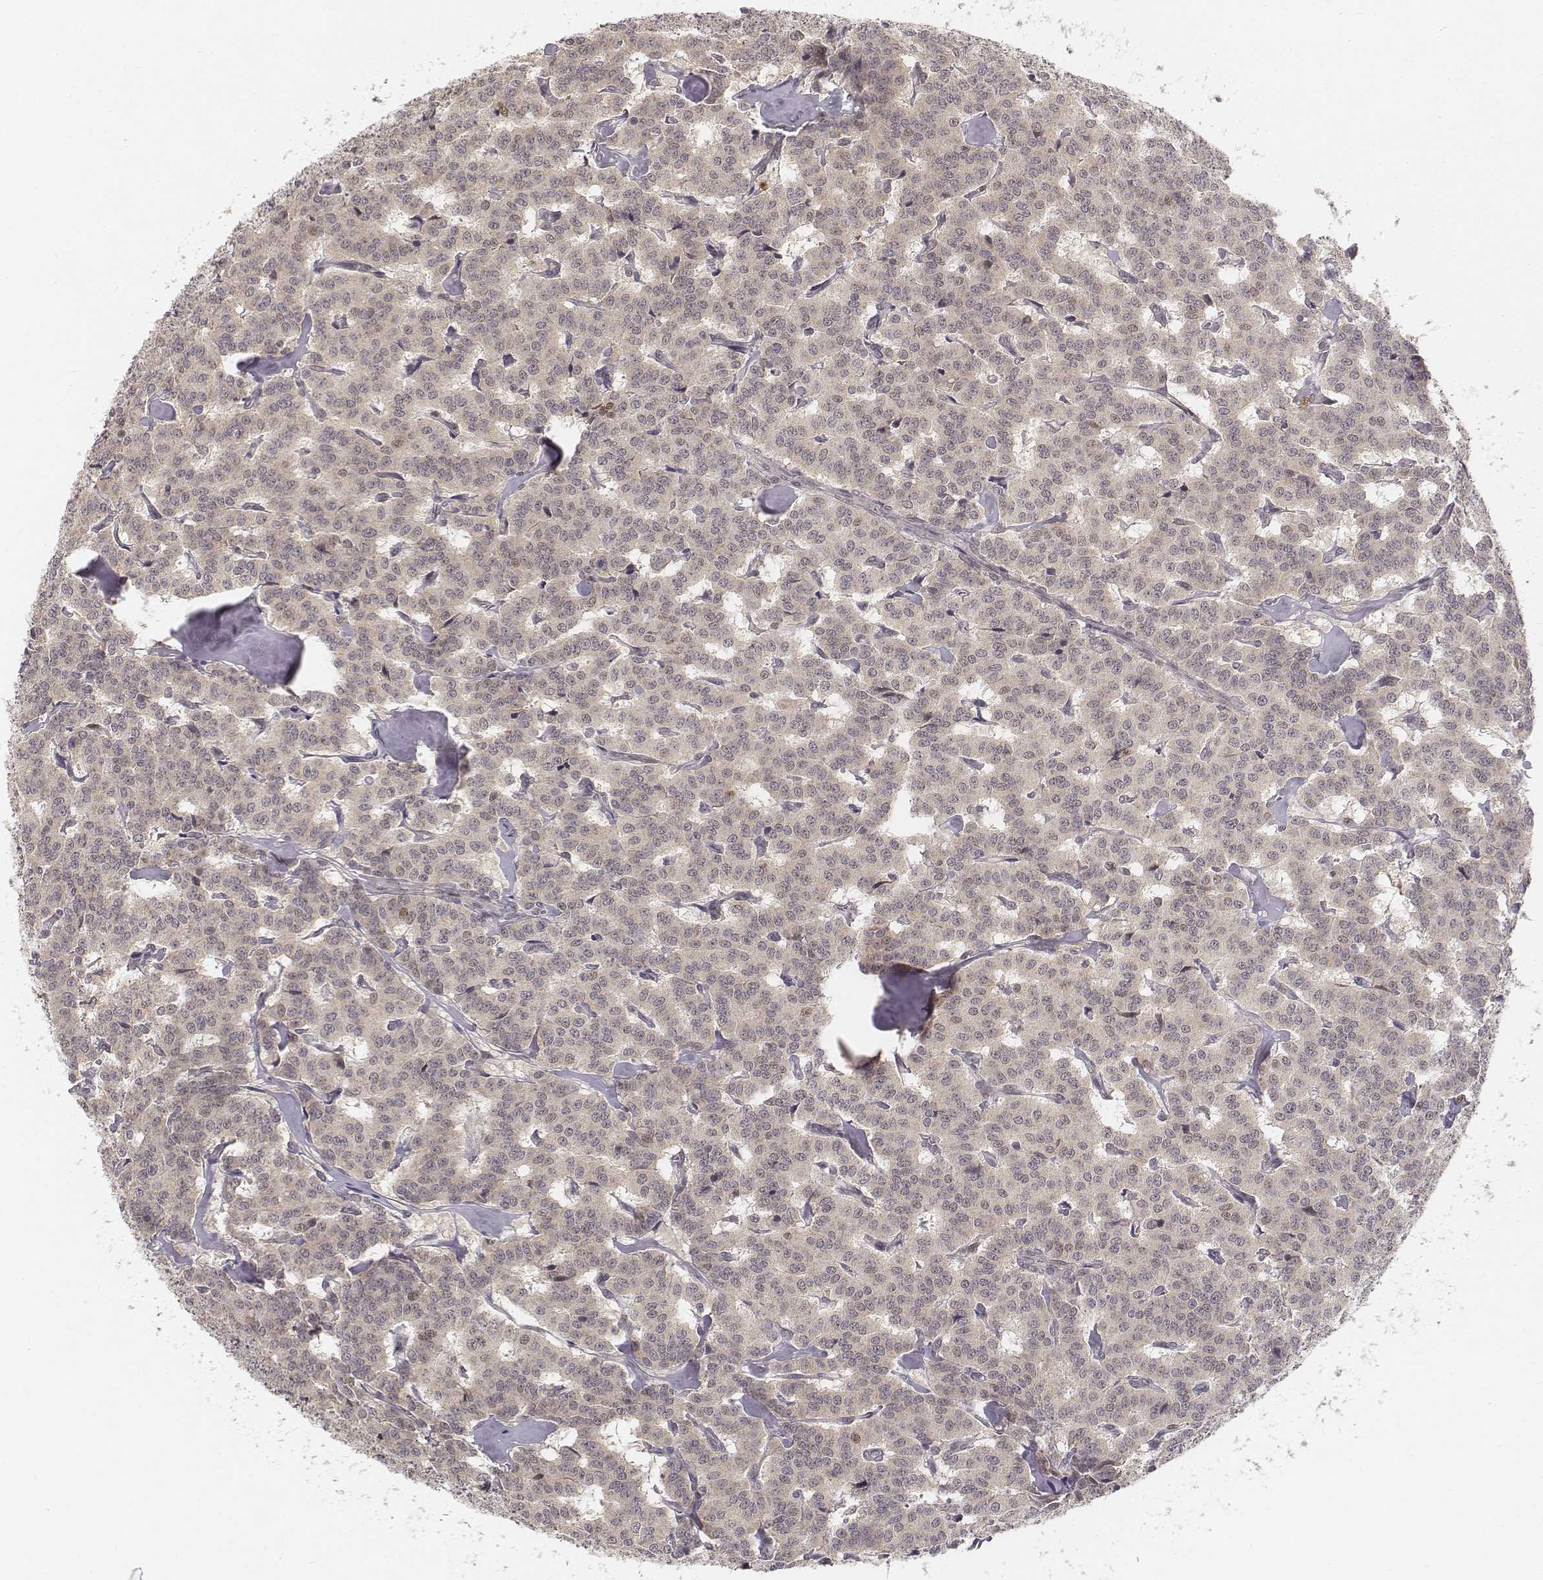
{"staining": {"intensity": "negative", "quantity": "none", "location": "none"}, "tissue": "carcinoid", "cell_type": "Tumor cells", "image_type": "cancer", "snomed": [{"axis": "morphology", "description": "Carcinoid, malignant, NOS"}, {"axis": "topography", "description": "Lung"}], "caption": "Micrograph shows no protein expression in tumor cells of carcinoid (malignant) tissue.", "gene": "FANCD2", "patient": {"sex": "female", "age": 46}}